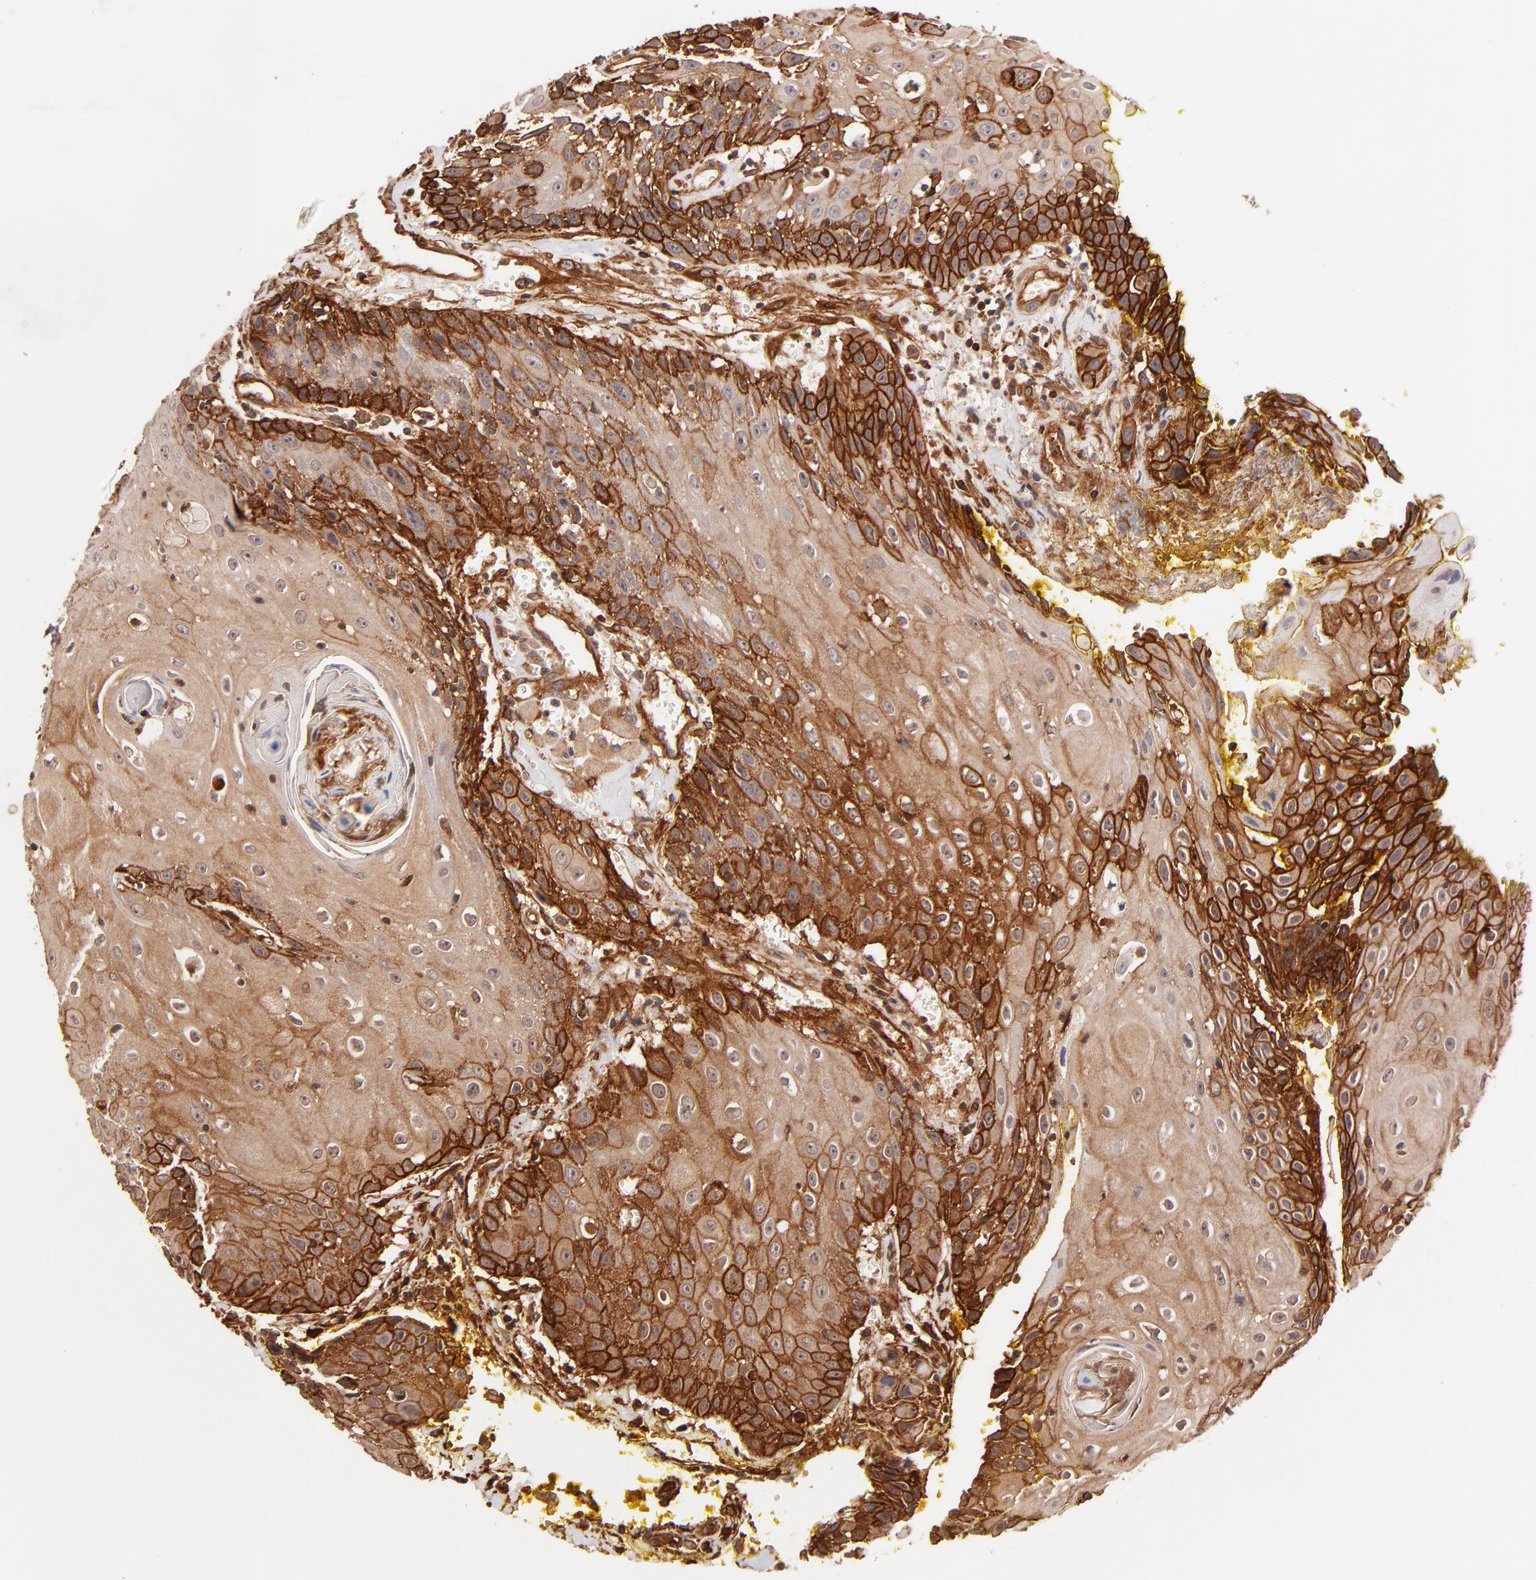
{"staining": {"intensity": "strong", "quantity": ">75%", "location": "cytoplasmic/membranous"}, "tissue": "head and neck cancer", "cell_type": "Tumor cells", "image_type": "cancer", "snomed": [{"axis": "morphology", "description": "Squamous cell carcinoma, NOS"}, {"axis": "topography", "description": "Oral tissue"}, {"axis": "topography", "description": "Head-Neck"}], "caption": "IHC image of human head and neck cancer stained for a protein (brown), which shows high levels of strong cytoplasmic/membranous positivity in approximately >75% of tumor cells.", "gene": "ITGB1", "patient": {"sex": "female", "age": 82}}